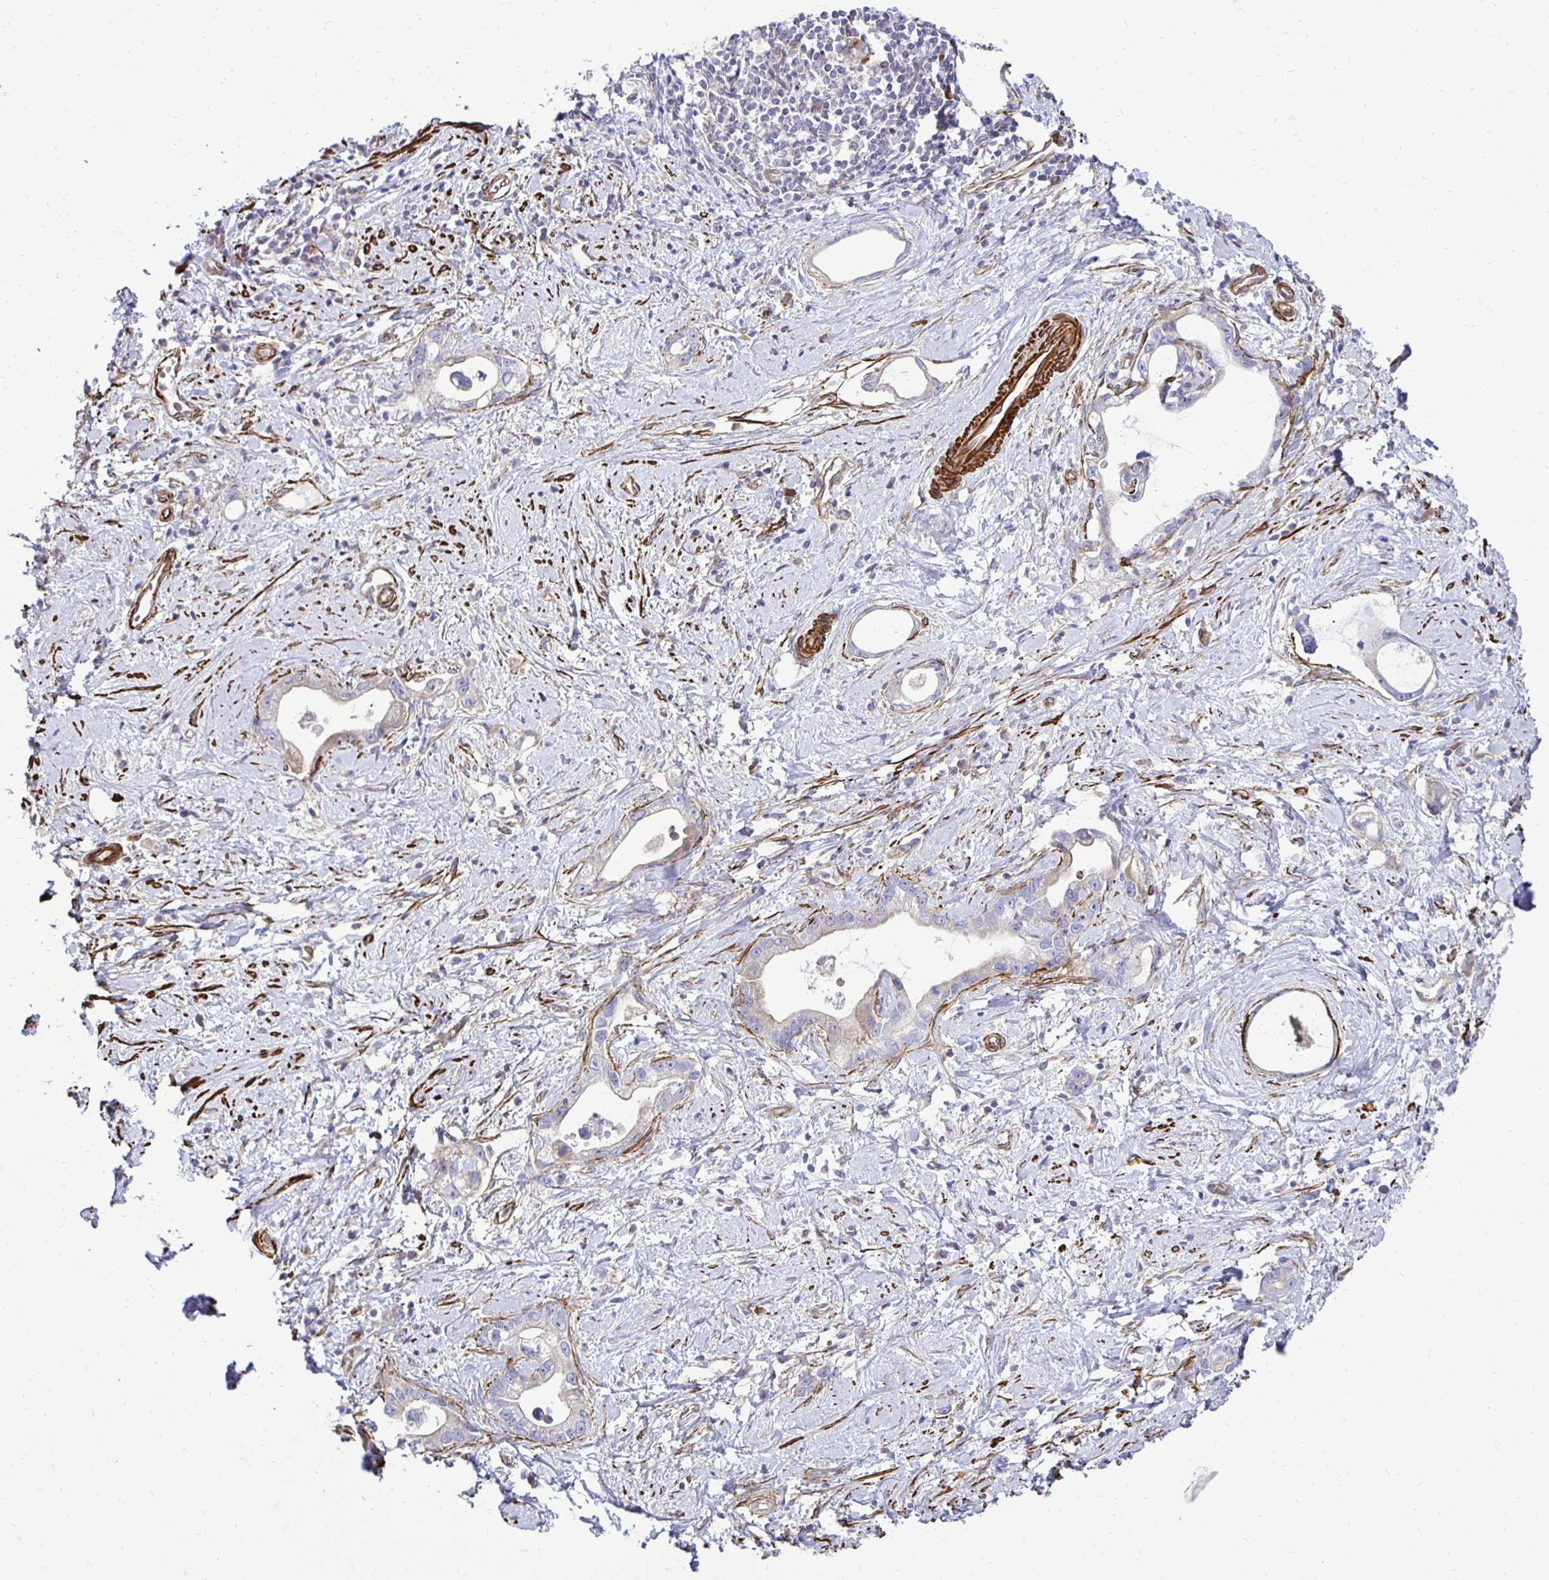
{"staining": {"intensity": "weak", "quantity": "<25%", "location": "cytoplasmic/membranous"}, "tissue": "stomach cancer", "cell_type": "Tumor cells", "image_type": "cancer", "snomed": [{"axis": "morphology", "description": "Adenocarcinoma, NOS"}, {"axis": "topography", "description": "Stomach"}], "caption": "Immunohistochemical staining of stomach adenocarcinoma displays no significant expression in tumor cells.", "gene": "CTPS1", "patient": {"sex": "male", "age": 55}}